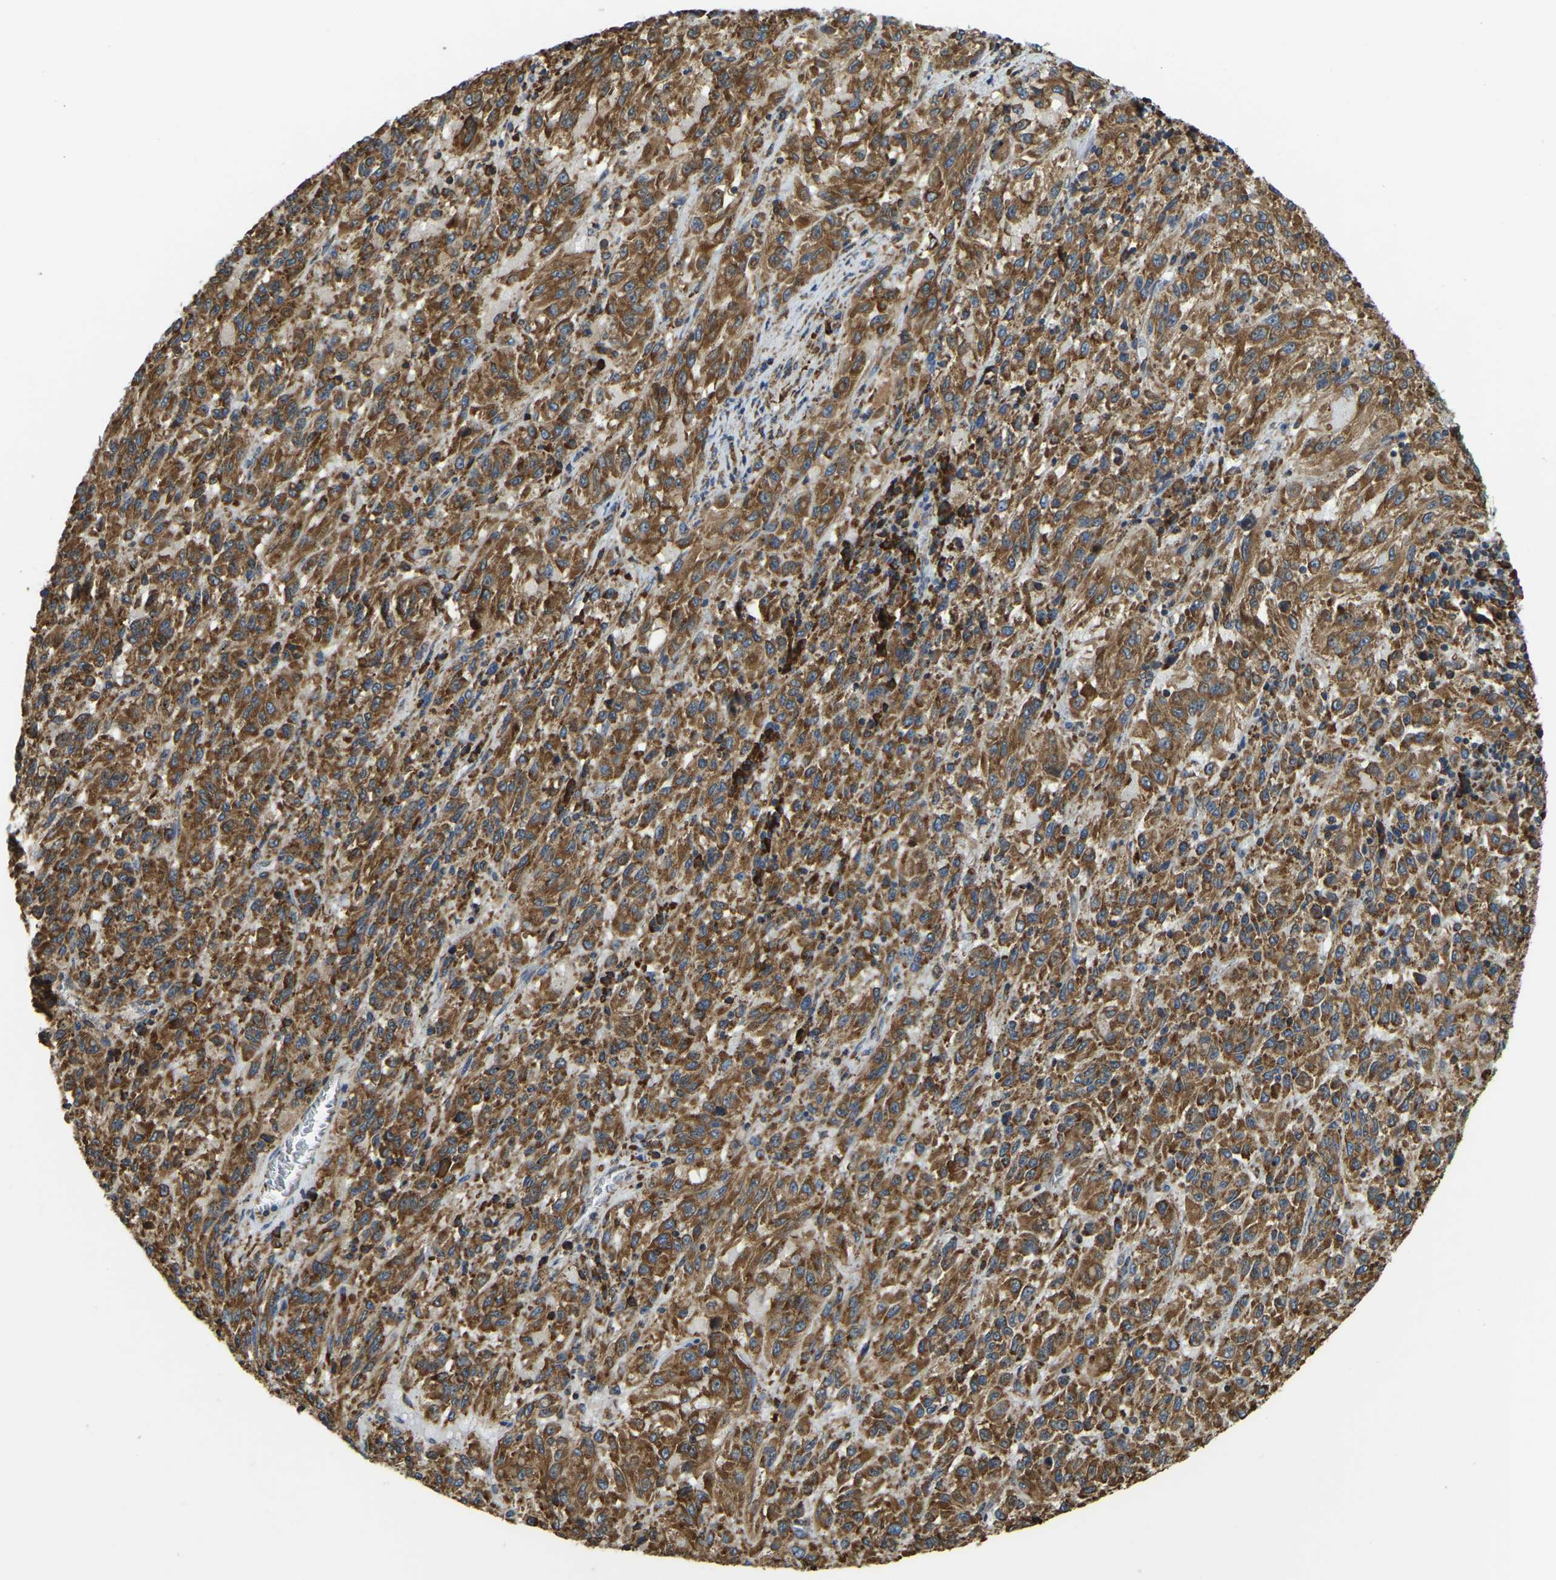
{"staining": {"intensity": "strong", "quantity": ">75%", "location": "cytoplasmic/membranous"}, "tissue": "melanoma", "cell_type": "Tumor cells", "image_type": "cancer", "snomed": [{"axis": "morphology", "description": "Malignant melanoma, Metastatic site"}, {"axis": "topography", "description": "Lung"}], "caption": "A brown stain shows strong cytoplasmic/membranous positivity of a protein in human melanoma tumor cells. (brown staining indicates protein expression, while blue staining denotes nuclei).", "gene": "RNF115", "patient": {"sex": "male", "age": 64}}